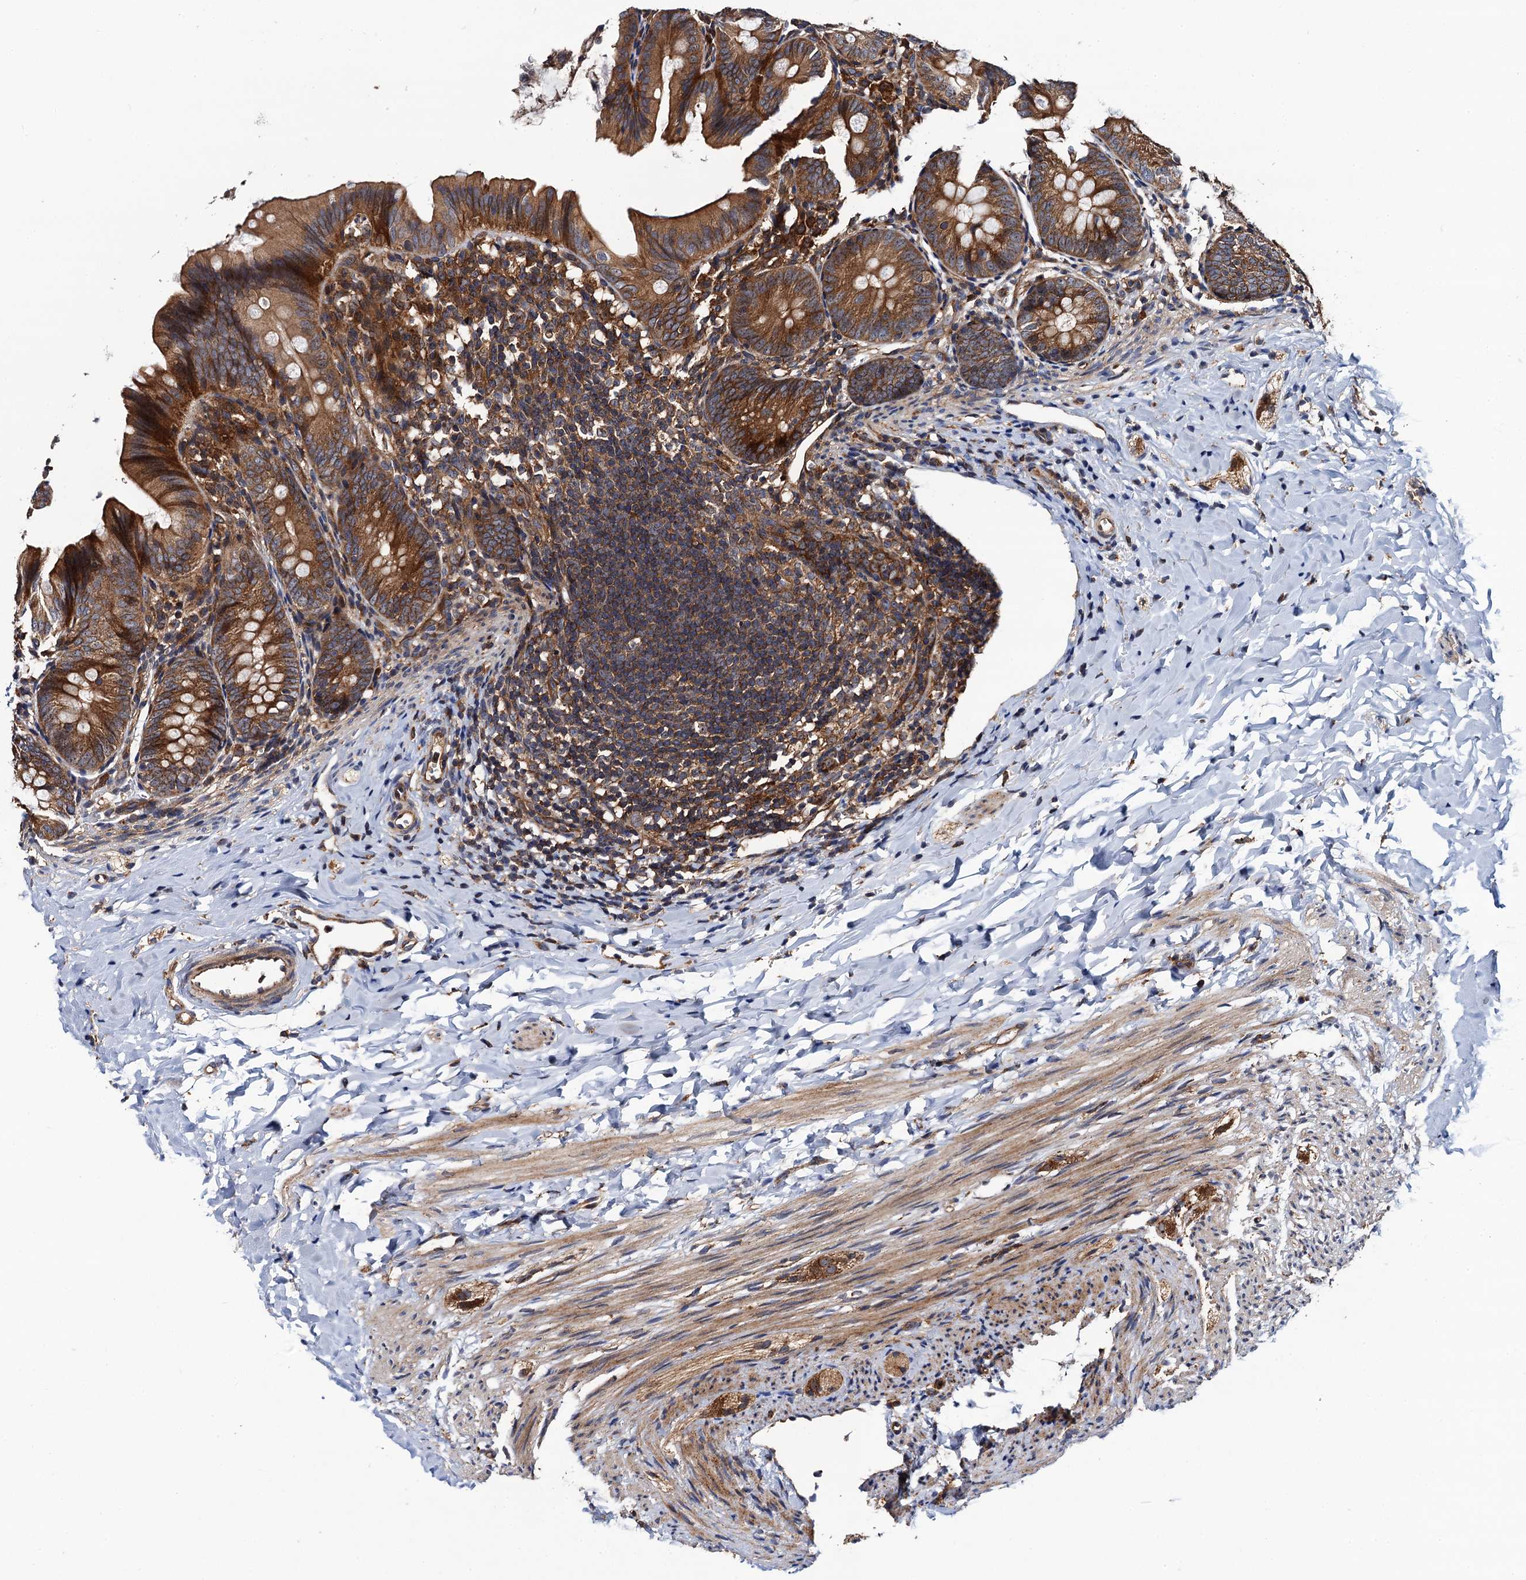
{"staining": {"intensity": "strong", "quantity": ">75%", "location": "cytoplasmic/membranous"}, "tissue": "appendix", "cell_type": "Glandular cells", "image_type": "normal", "snomed": [{"axis": "morphology", "description": "Normal tissue, NOS"}, {"axis": "topography", "description": "Appendix"}], "caption": "Protein expression analysis of benign appendix demonstrates strong cytoplasmic/membranous positivity in about >75% of glandular cells.", "gene": "VPS35", "patient": {"sex": "male", "age": 1}}